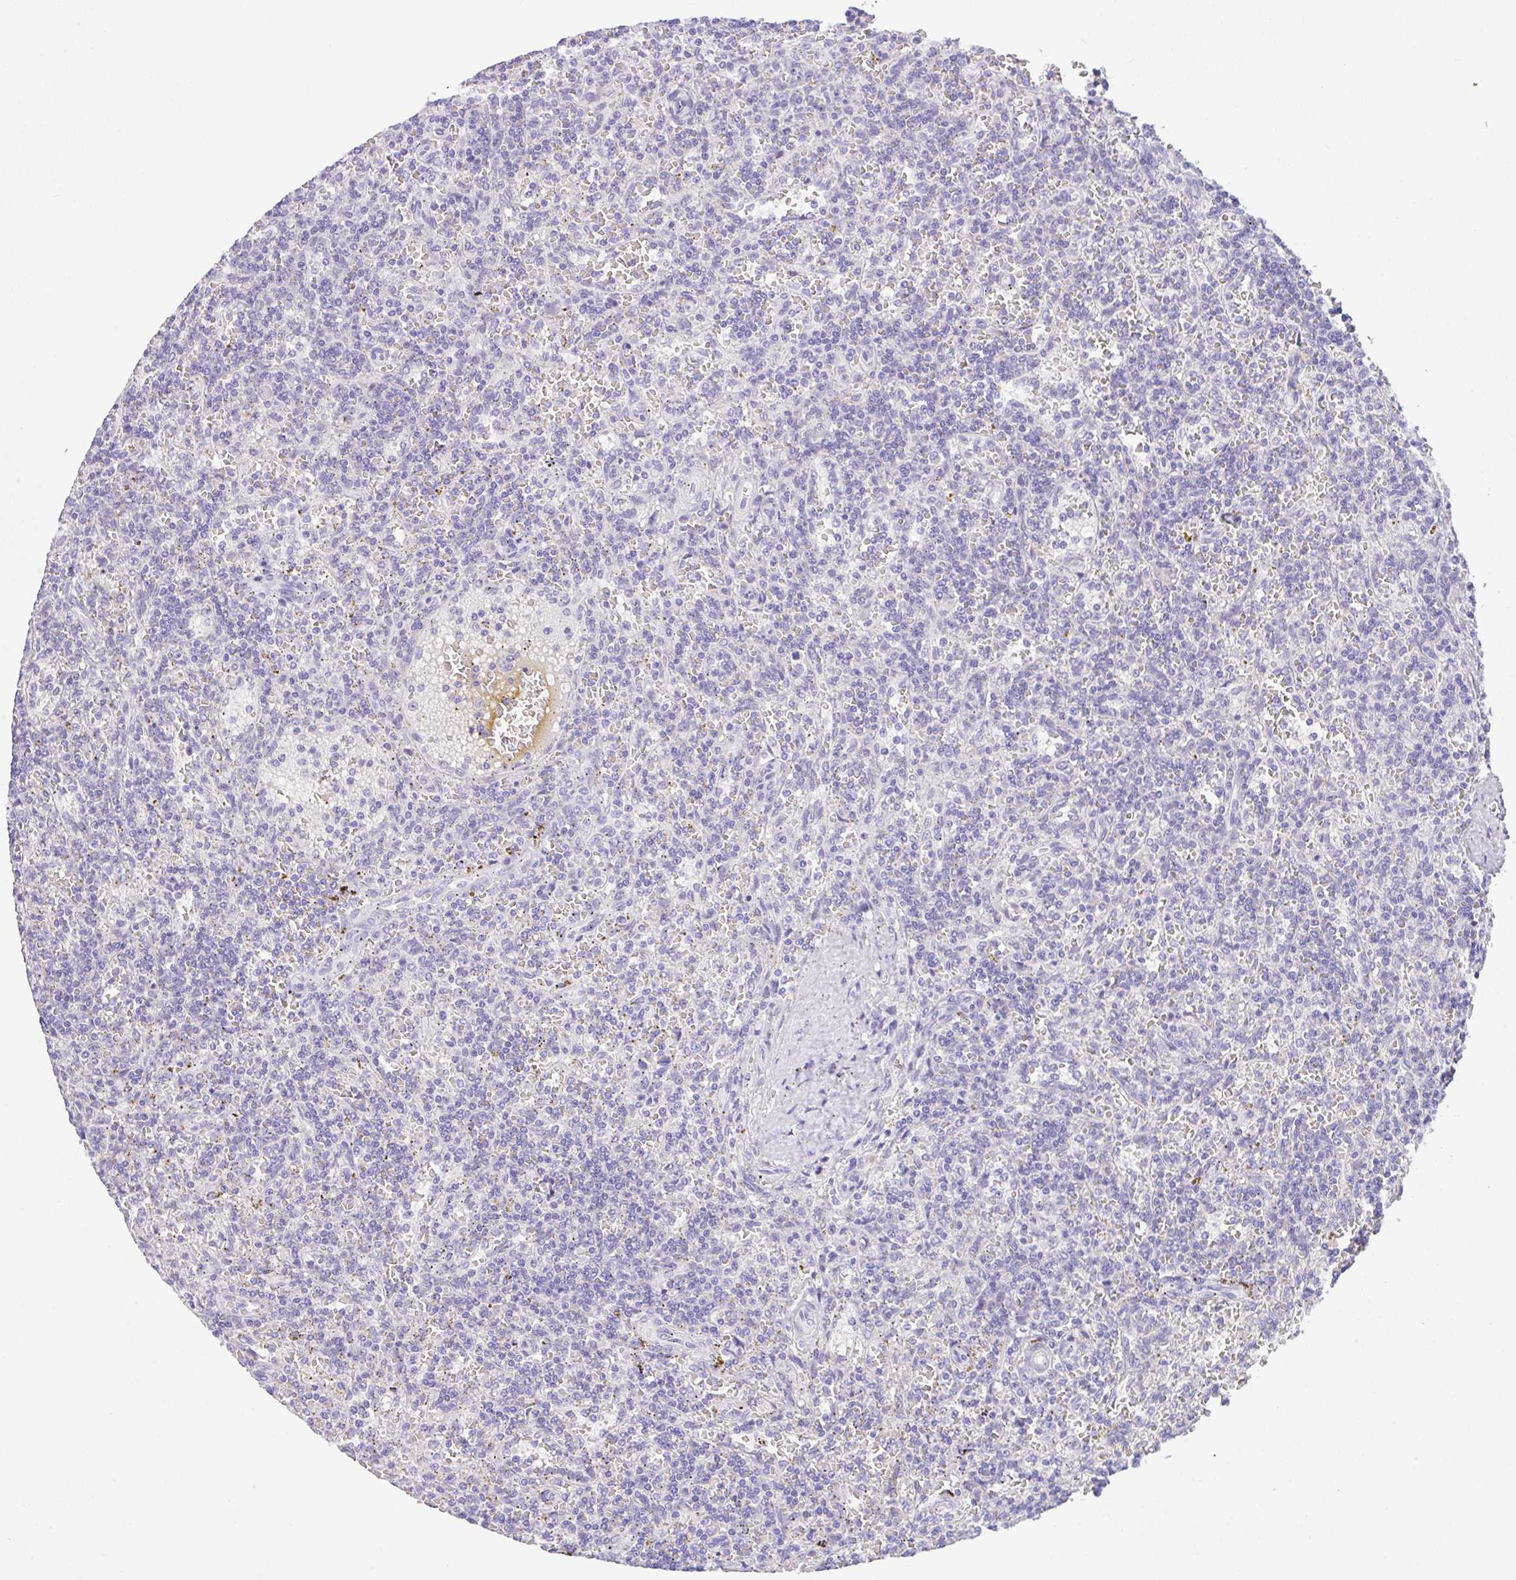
{"staining": {"intensity": "negative", "quantity": "none", "location": "none"}, "tissue": "lymphoma", "cell_type": "Tumor cells", "image_type": "cancer", "snomed": [{"axis": "morphology", "description": "Malignant lymphoma, non-Hodgkin's type, Low grade"}, {"axis": "topography", "description": "Spleen"}], "caption": "Protein analysis of low-grade malignant lymphoma, non-Hodgkin's type displays no significant positivity in tumor cells. Nuclei are stained in blue.", "gene": "TRAF4", "patient": {"sex": "male", "age": 73}}